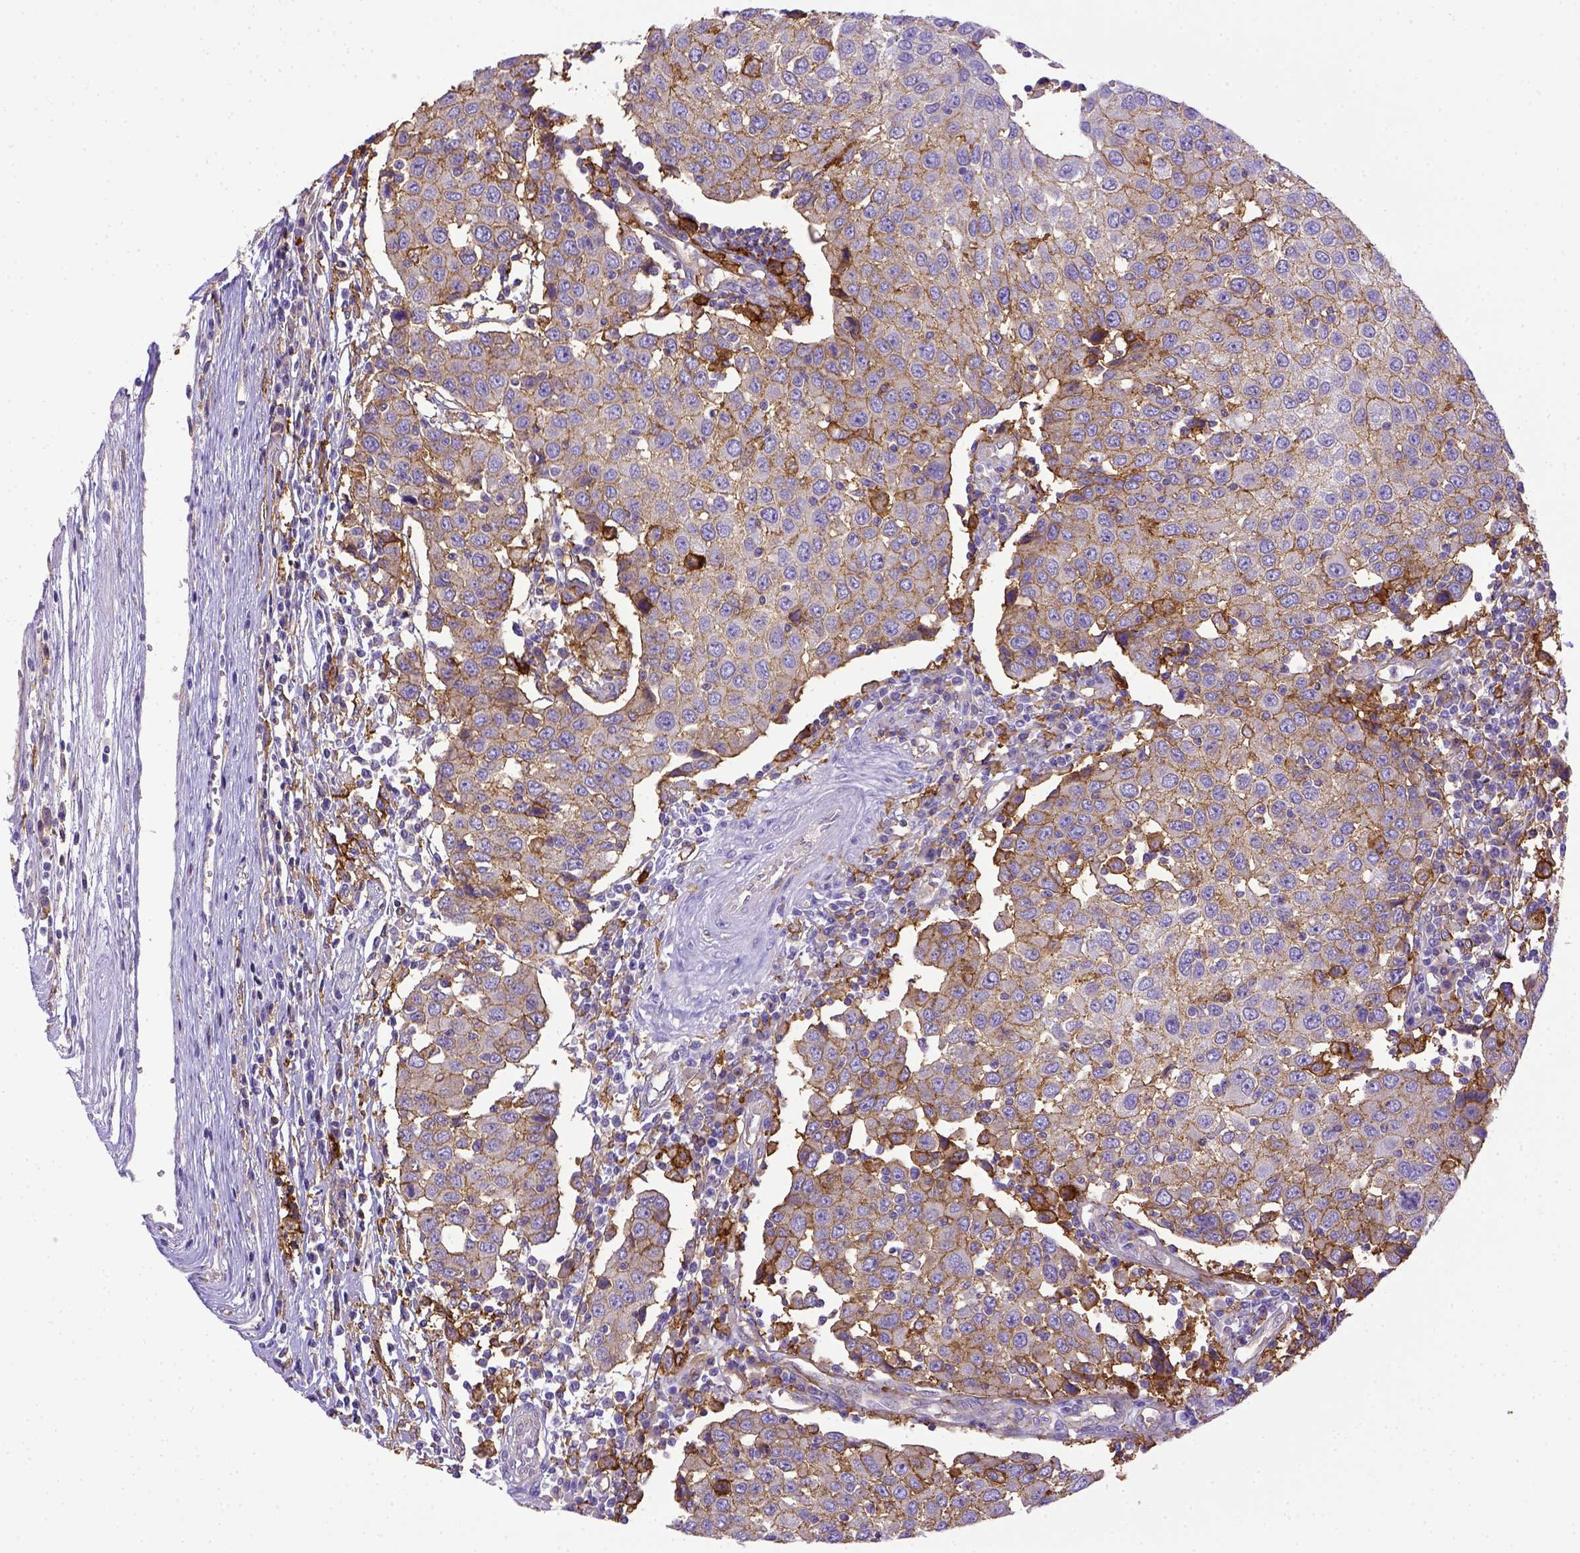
{"staining": {"intensity": "weak", "quantity": ">75%", "location": "cytoplasmic/membranous"}, "tissue": "urothelial cancer", "cell_type": "Tumor cells", "image_type": "cancer", "snomed": [{"axis": "morphology", "description": "Urothelial carcinoma, High grade"}, {"axis": "topography", "description": "Urinary bladder"}], "caption": "Approximately >75% of tumor cells in human urothelial cancer display weak cytoplasmic/membranous protein expression as visualized by brown immunohistochemical staining.", "gene": "CD40", "patient": {"sex": "female", "age": 85}}